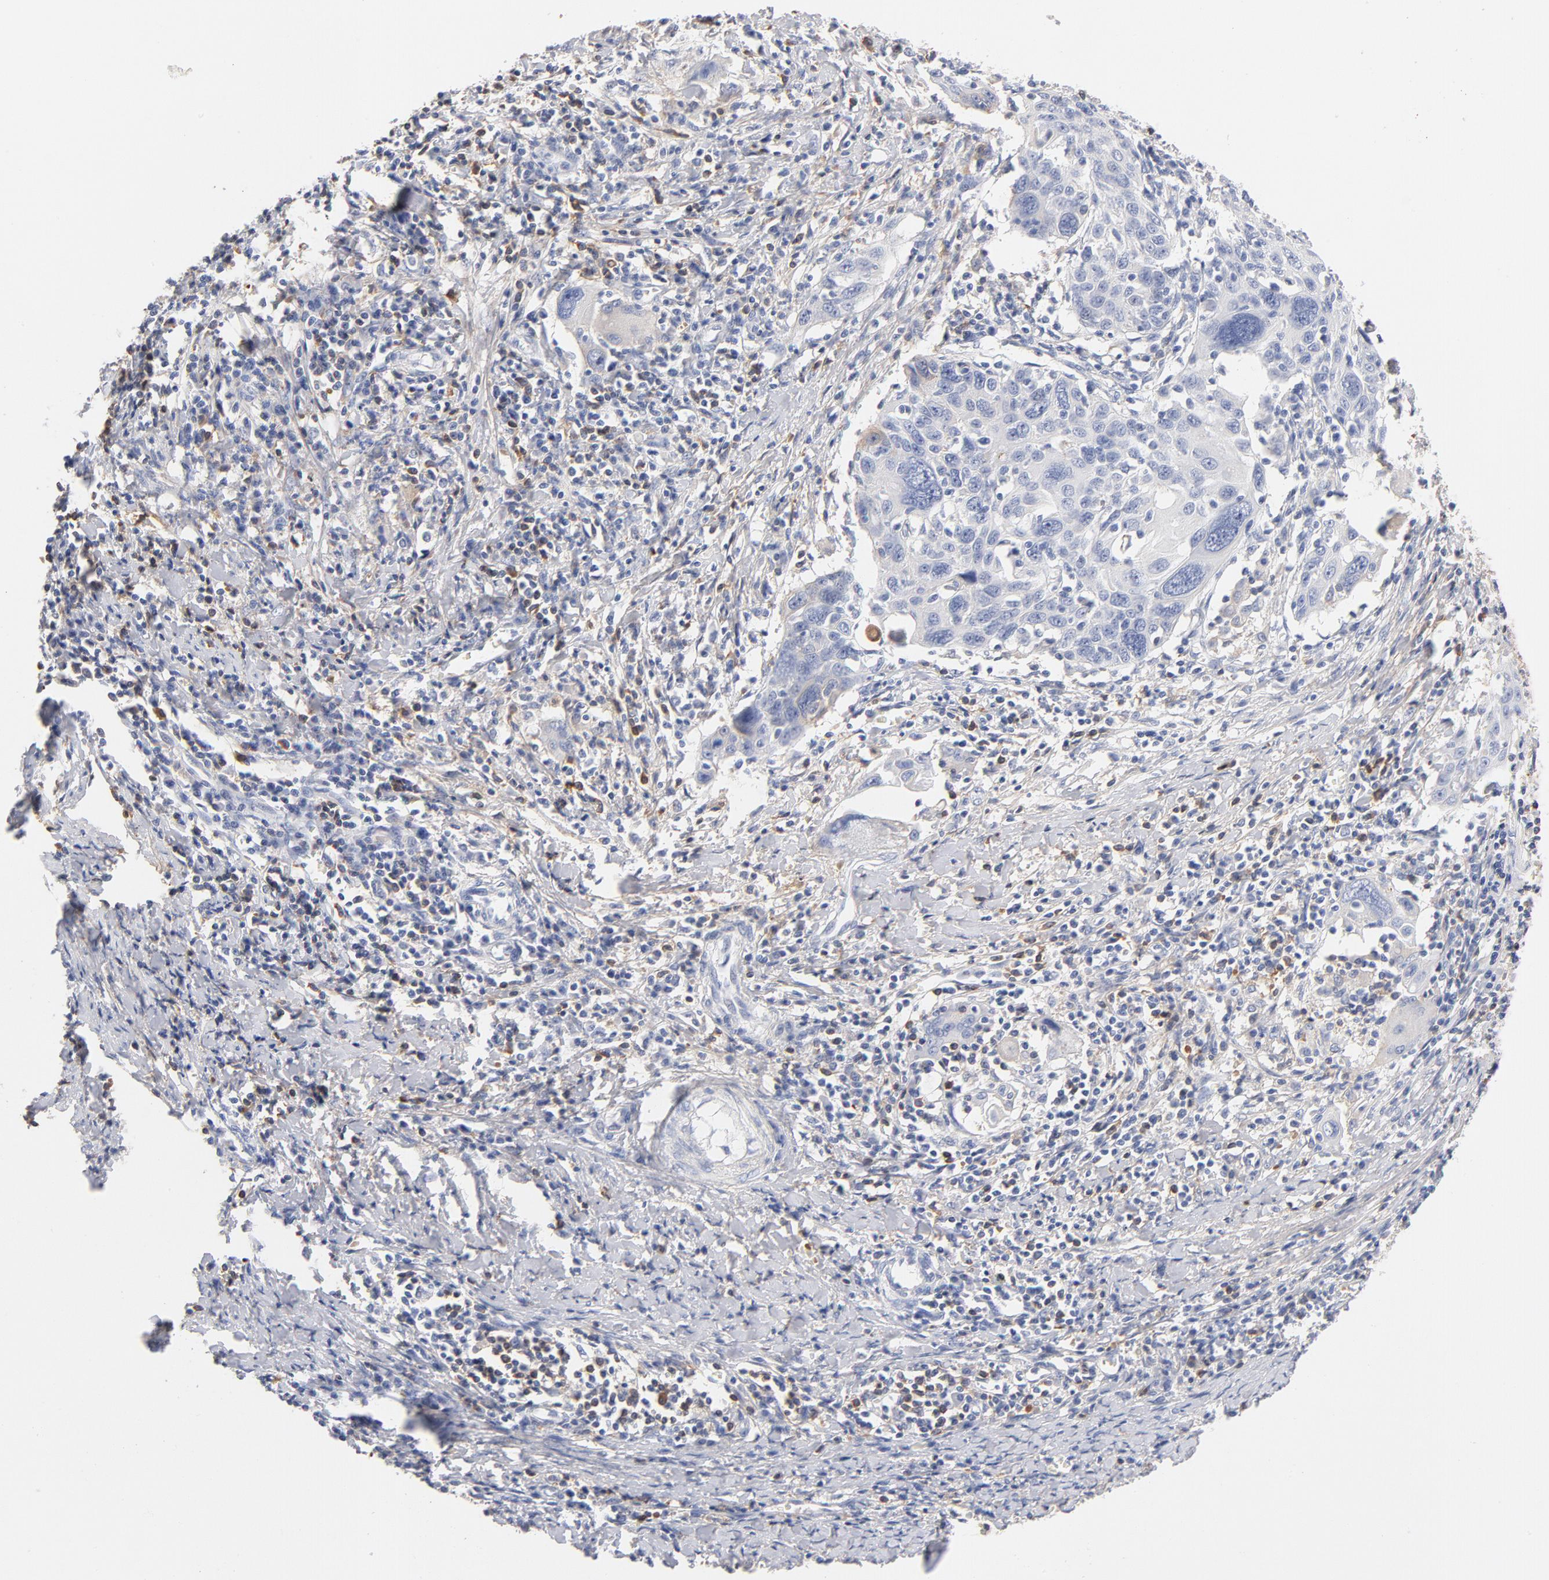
{"staining": {"intensity": "negative", "quantity": "none", "location": "none"}, "tissue": "cervical cancer", "cell_type": "Tumor cells", "image_type": "cancer", "snomed": [{"axis": "morphology", "description": "Squamous cell carcinoma, NOS"}, {"axis": "topography", "description": "Cervix"}], "caption": "Cervical cancer was stained to show a protein in brown. There is no significant staining in tumor cells.", "gene": "C3", "patient": {"sex": "female", "age": 54}}